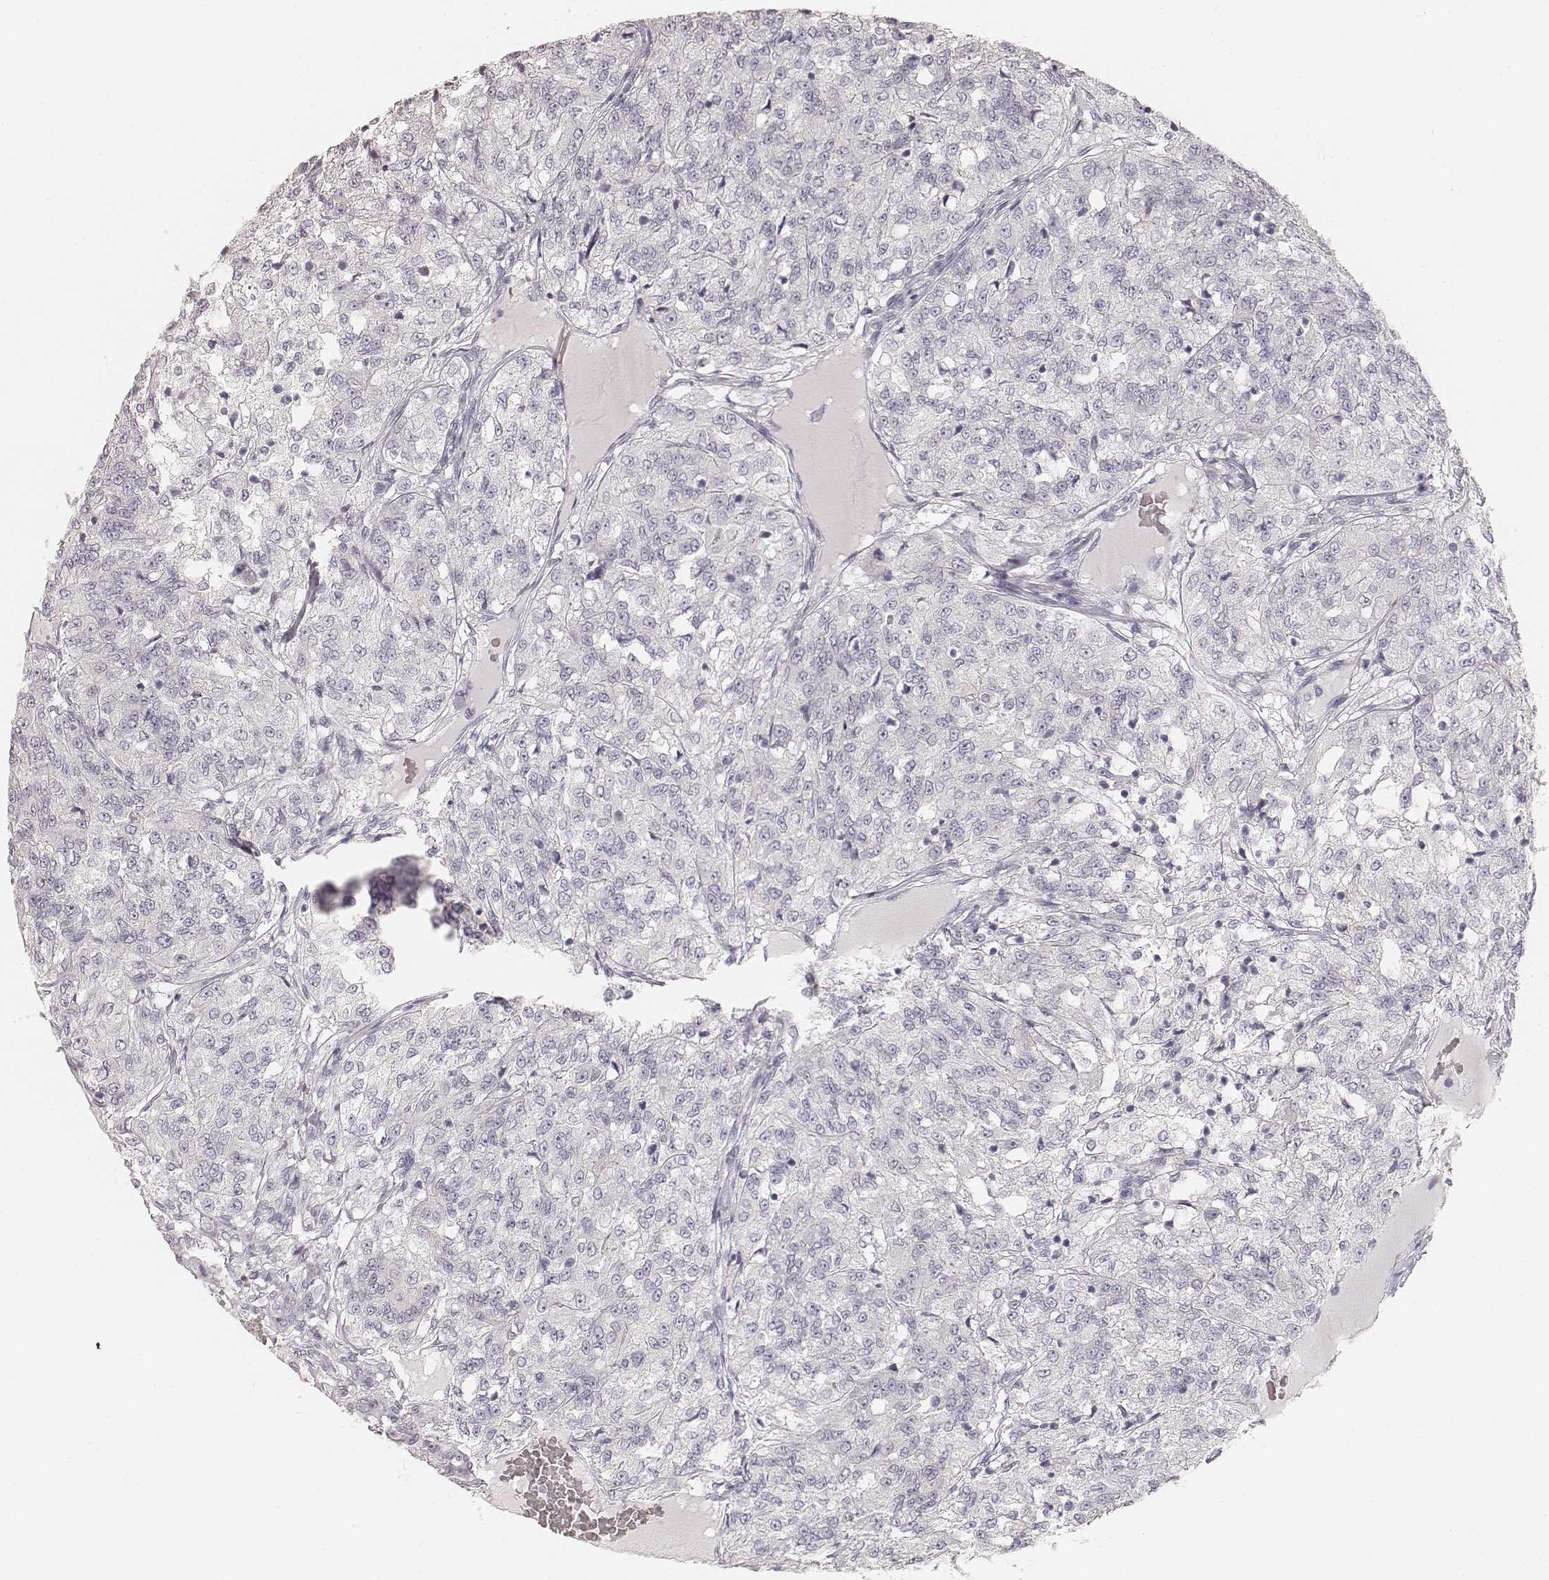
{"staining": {"intensity": "negative", "quantity": "none", "location": "none"}, "tissue": "renal cancer", "cell_type": "Tumor cells", "image_type": "cancer", "snomed": [{"axis": "morphology", "description": "Adenocarcinoma, NOS"}, {"axis": "topography", "description": "Kidney"}], "caption": "DAB immunohistochemical staining of renal adenocarcinoma exhibits no significant staining in tumor cells.", "gene": "HNF4G", "patient": {"sex": "female", "age": 63}}